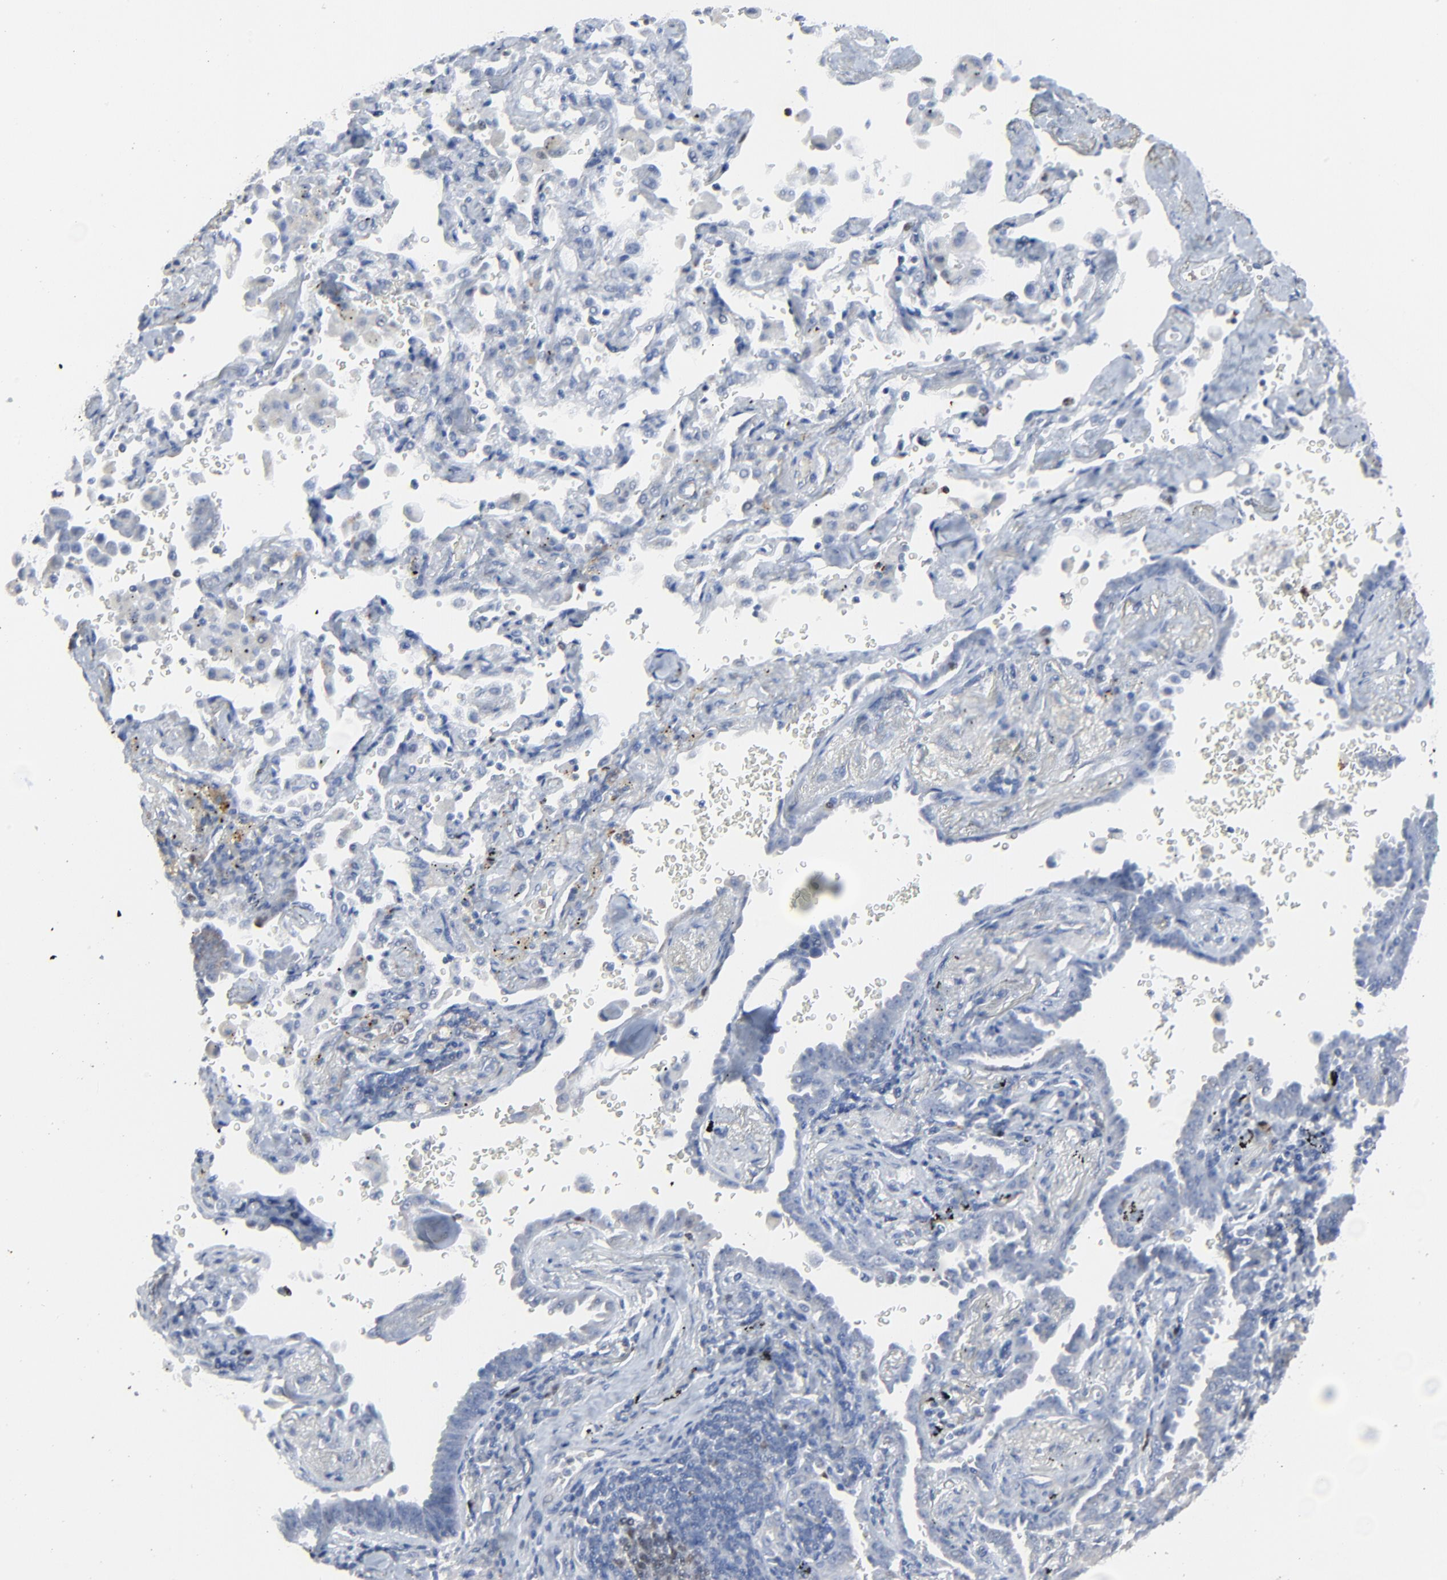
{"staining": {"intensity": "negative", "quantity": "none", "location": "none"}, "tissue": "lung cancer", "cell_type": "Tumor cells", "image_type": "cancer", "snomed": [{"axis": "morphology", "description": "Adenocarcinoma, NOS"}, {"axis": "topography", "description": "Lung"}], "caption": "The photomicrograph exhibits no significant staining in tumor cells of lung cancer (adenocarcinoma).", "gene": "BIRC3", "patient": {"sex": "female", "age": 64}}